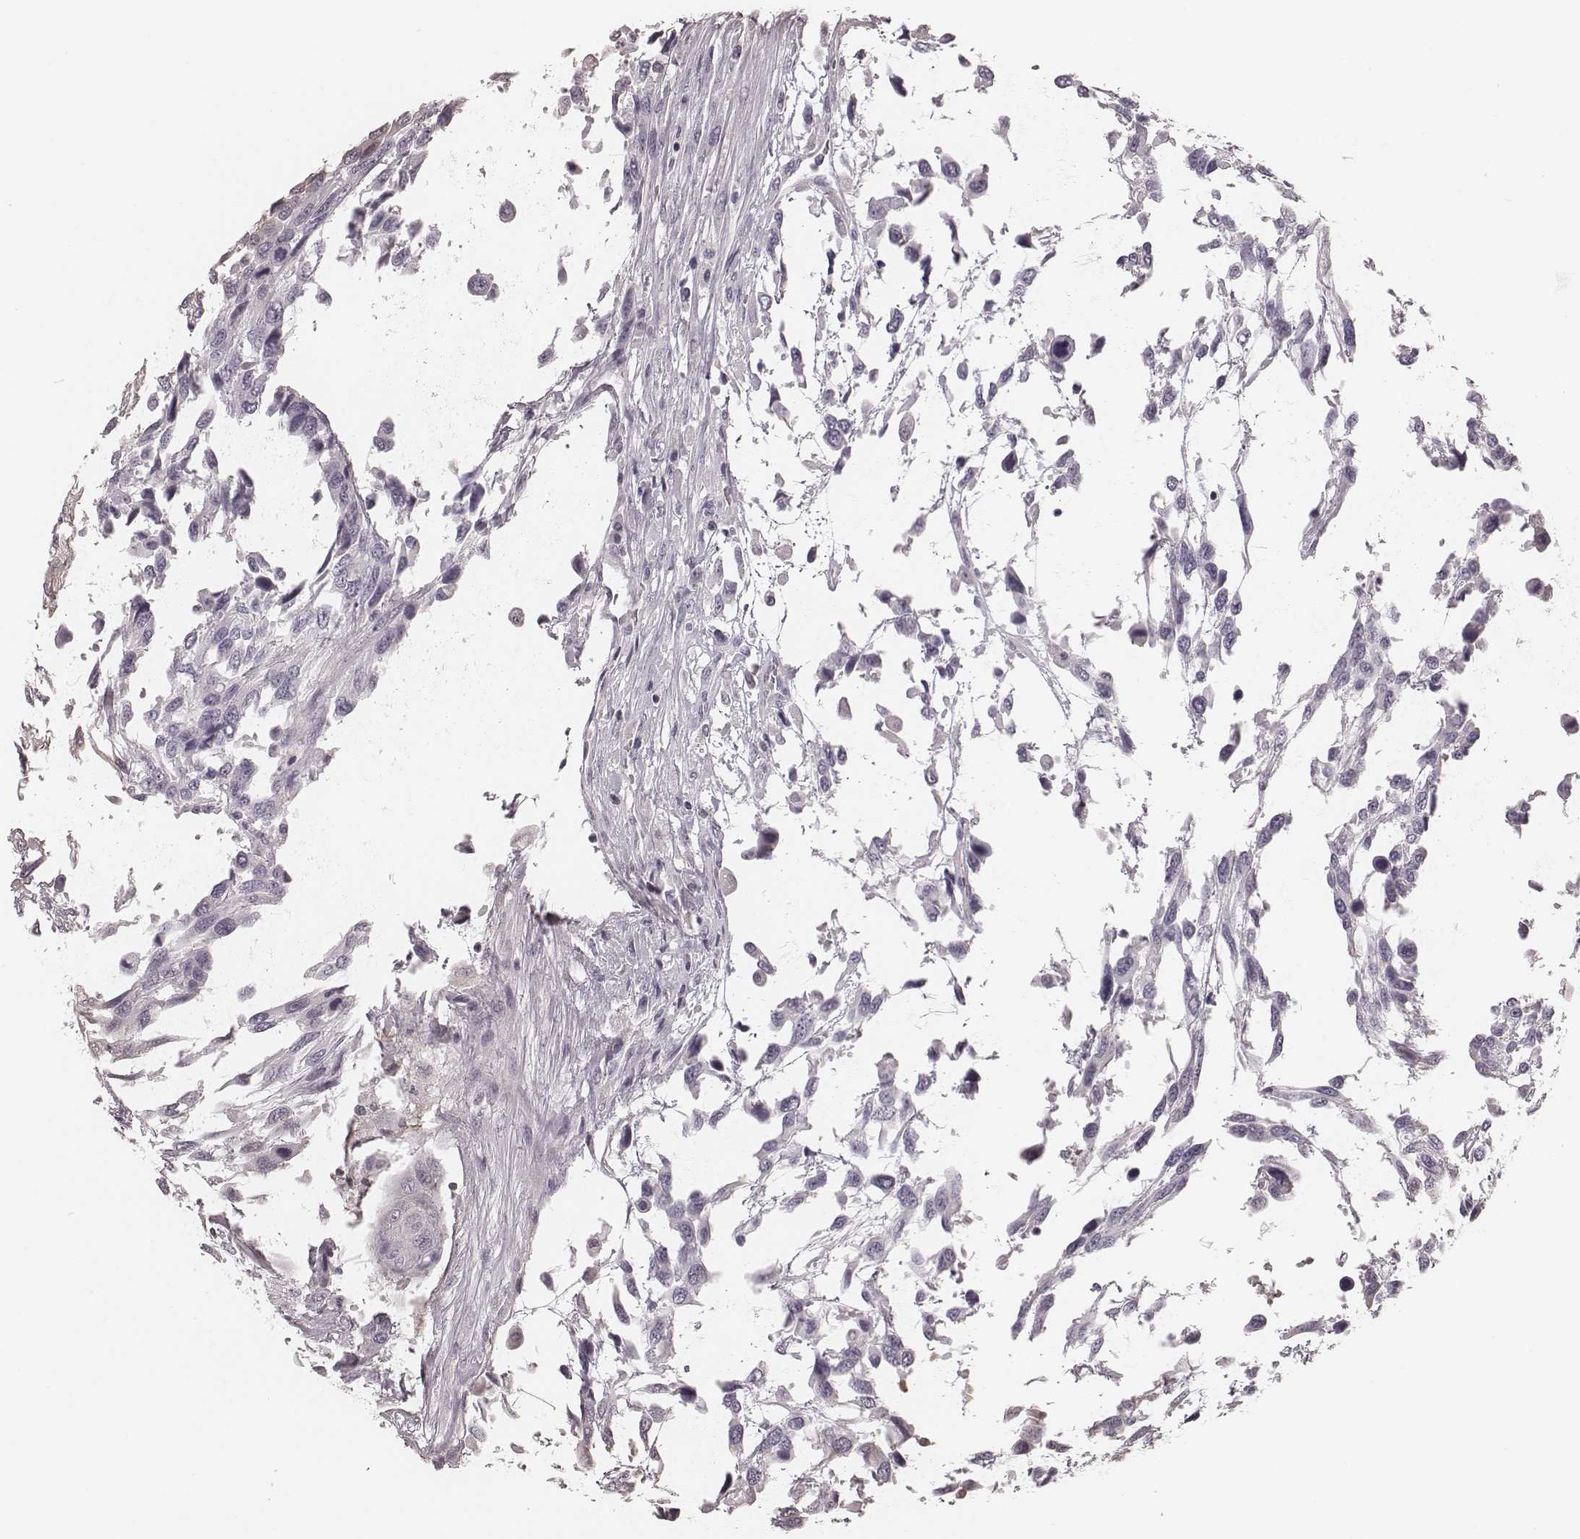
{"staining": {"intensity": "negative", "quantity": "none", "location": "none"}, "tissue": "urothelial cancer", "cell_type": "Tumor cells", "image_type": "cancer", "snomed": [{"axis": "morphology", "description": "Urothelial carcinoma, High grade"}, {"axis": "topography", "description": "Urinary bladder"}], "caption": "IHC photomicrograph of human urothelial cancer stained for a protein (brown), which shows no staining in tumor cells.", "gene": "S100Z", "patient": {"sex": "female", "age": 70}}